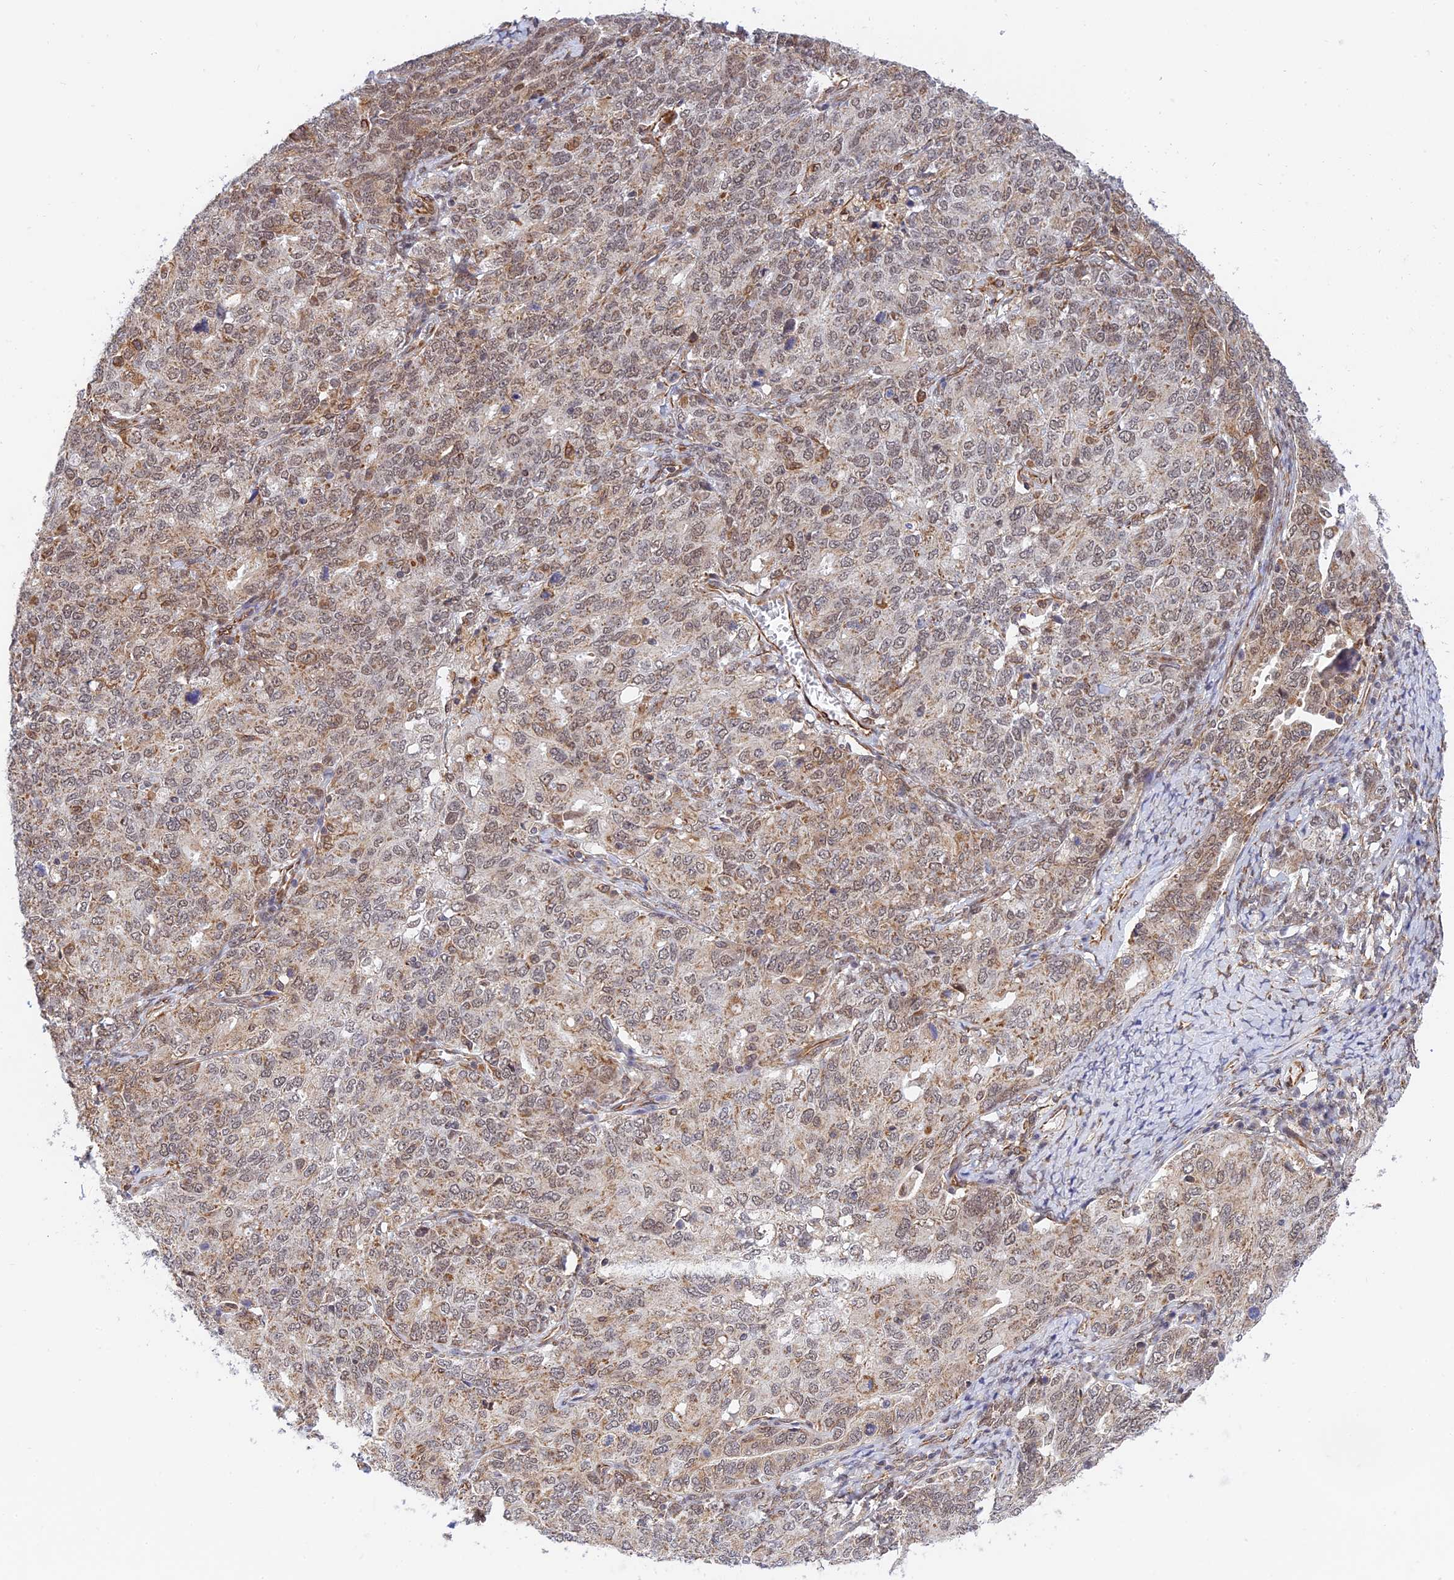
{"staining": {"intensity": "moderate", "quantity": ">75%", "location": "cytoplasmic/membranous,nuclear"}, "tissue": "ovarian cancer", "cell_type": "Tumor cells", "image_type": "cancer", "snomed": [{"axis": "morphology", "description": "Carcinoma, endometroid"}, {"axis": "topography", "description": "Ovary"}], "caption": "An image of human endometroid carcinoma (ovarian) stained for a protein displays moderate cytoplasmic/membranous and nuclear brown staining in tumor cells.", "gene": "PAGR1", "patient": {"sex": "female", "age": 62}}